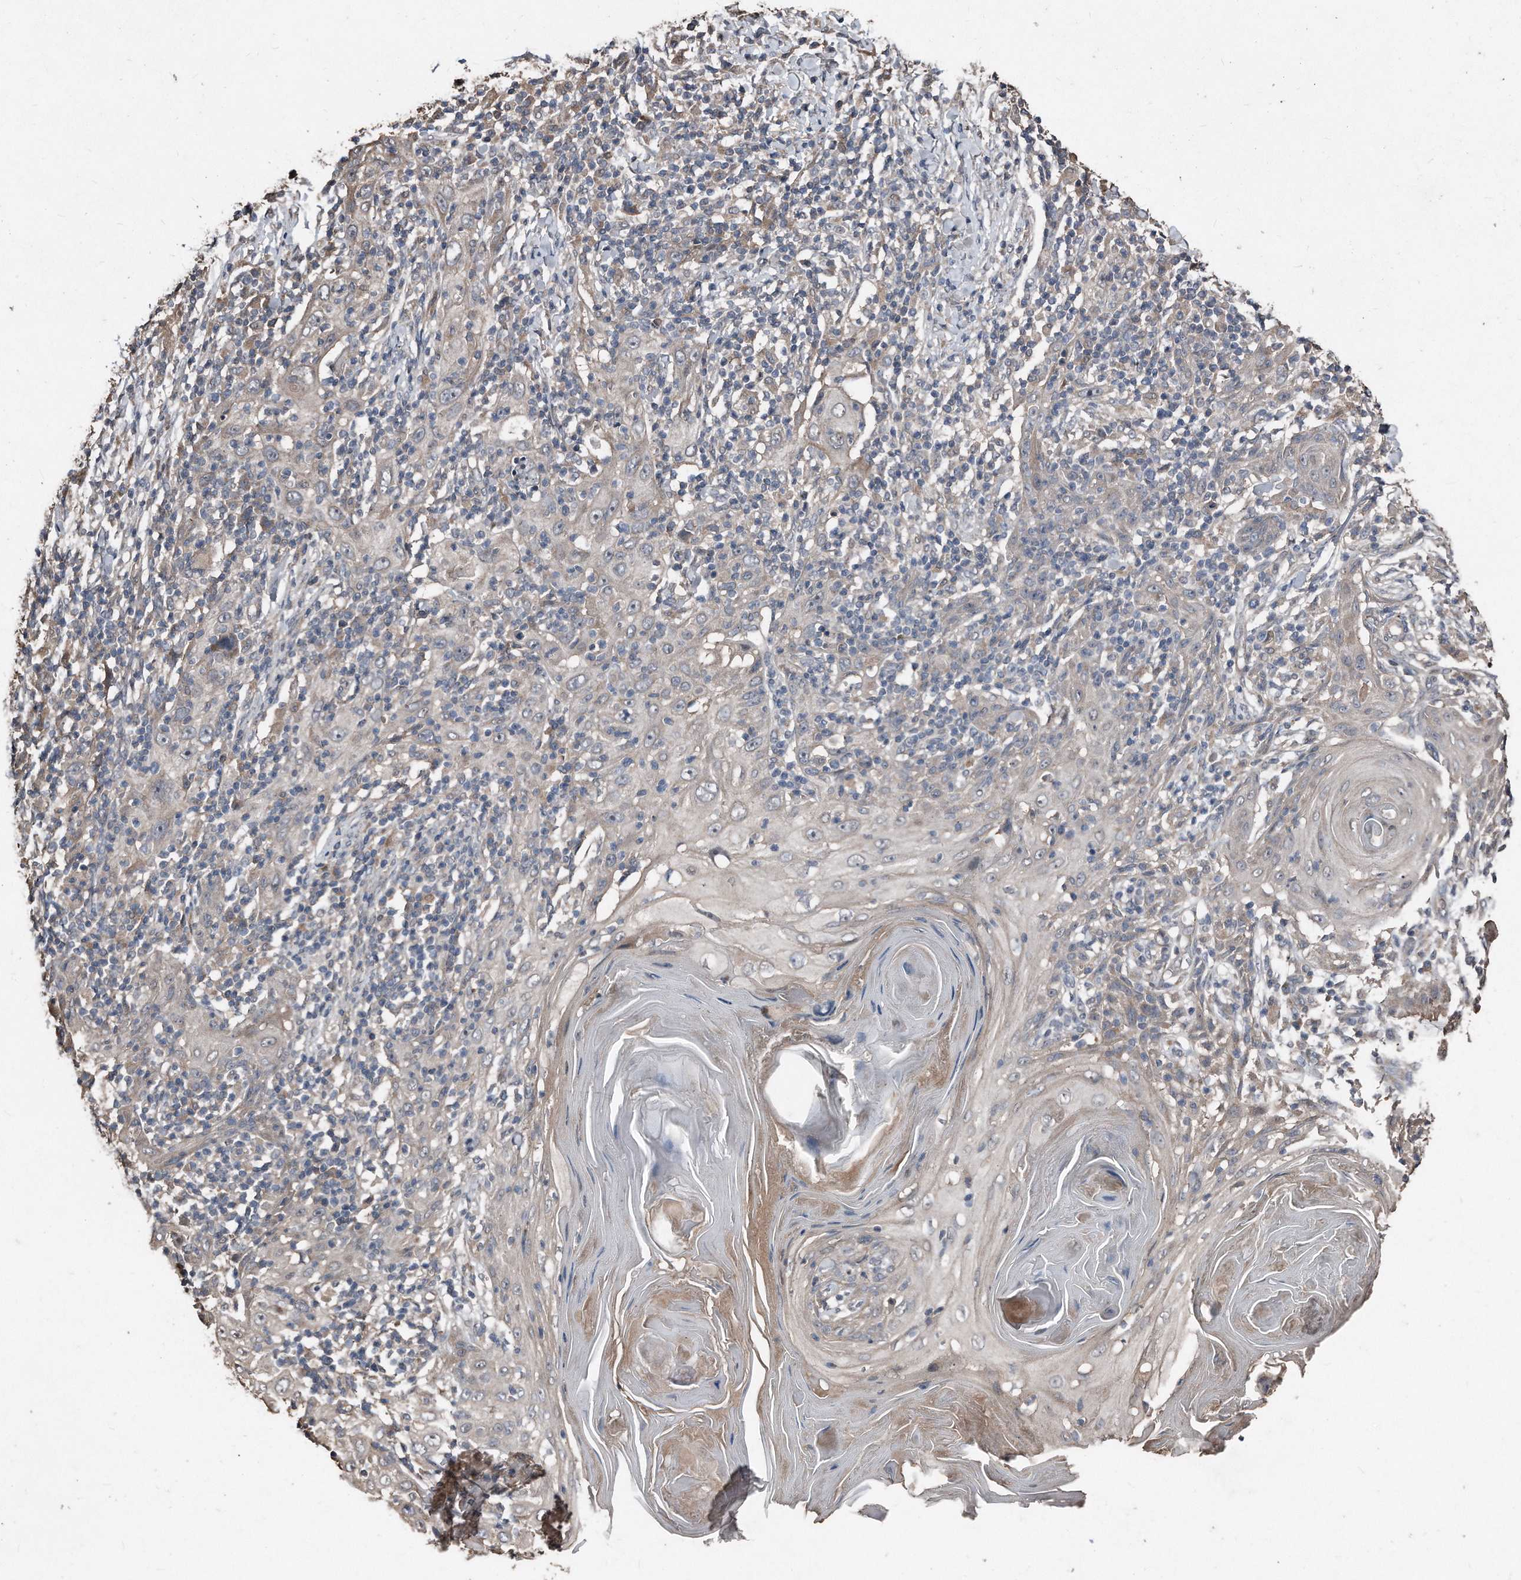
{"staining": {"intensity": "negative", "quantity": "none", "location": "none"}, "tissue": "skin cancer", "cell_type": "Tumor cells", "image_type": "cancer", "snomed": [{"axis": "morphology", "description": "Squamous cell carcinoma, NOS"}, {"axis": "topography", "description": "Skin"}], "caption": "An image of skin cancer stained for a protein demonstrates no brown staining in tumor cells.", "gene": "ANKRD10", "patient": {"sex": "female", "age": 88}}